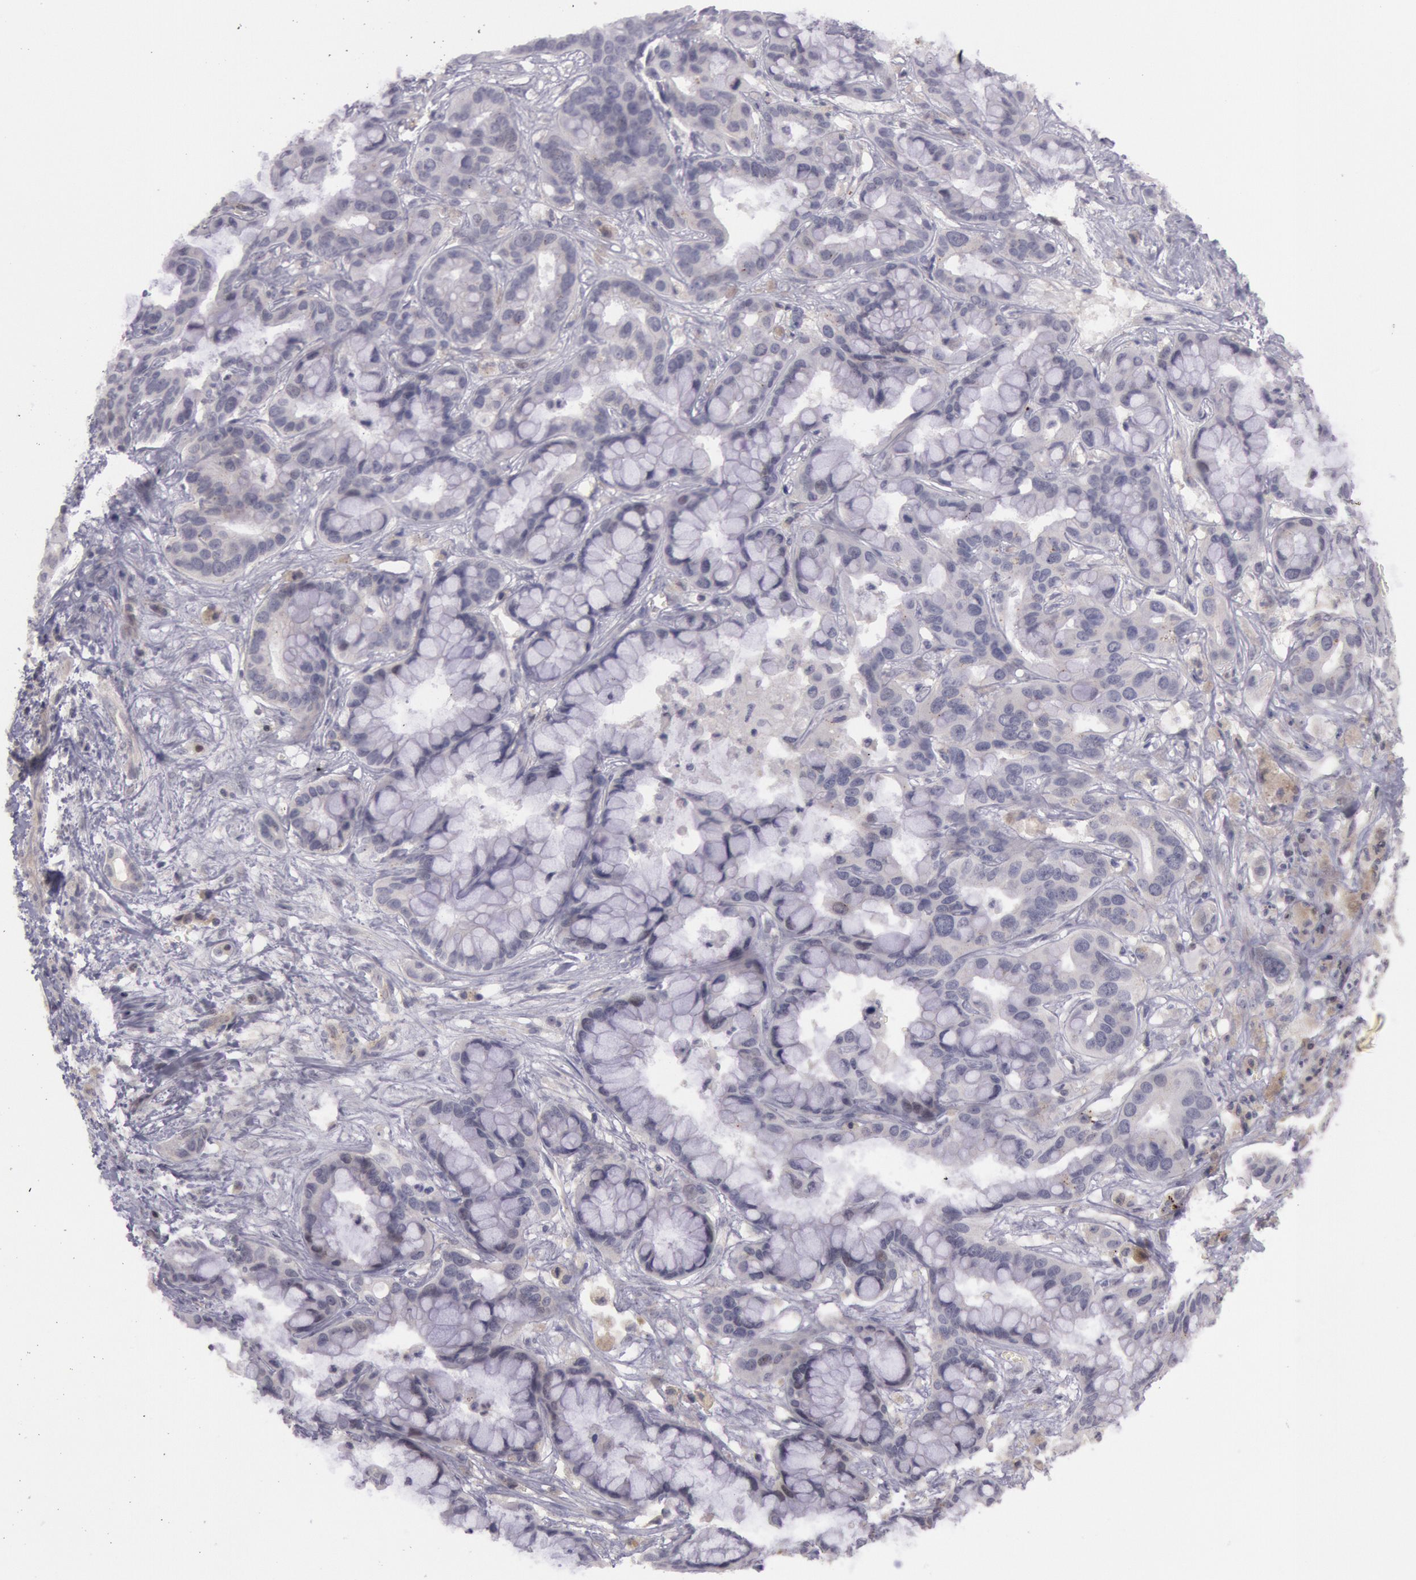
{"staining": {"intensity": "weak", "quantity": "<25%", "location": "cytoplasmic/membranous"}, "tissue": "liver cancer", "cell_type": "Tumor cells", "image_type": "cancer", "snomed": [{"axis": "morphology", "description": "Cholangiocarcinoma"}, {"axis": "topography", "description": "Liver"}], "caption": "DAB immunohistochemical staining of liver cholangiocarcinoma reveals no significant staining in tumor cells.", "gene": "TRIB2", "patient": {"sex": "female", "age": 65}}